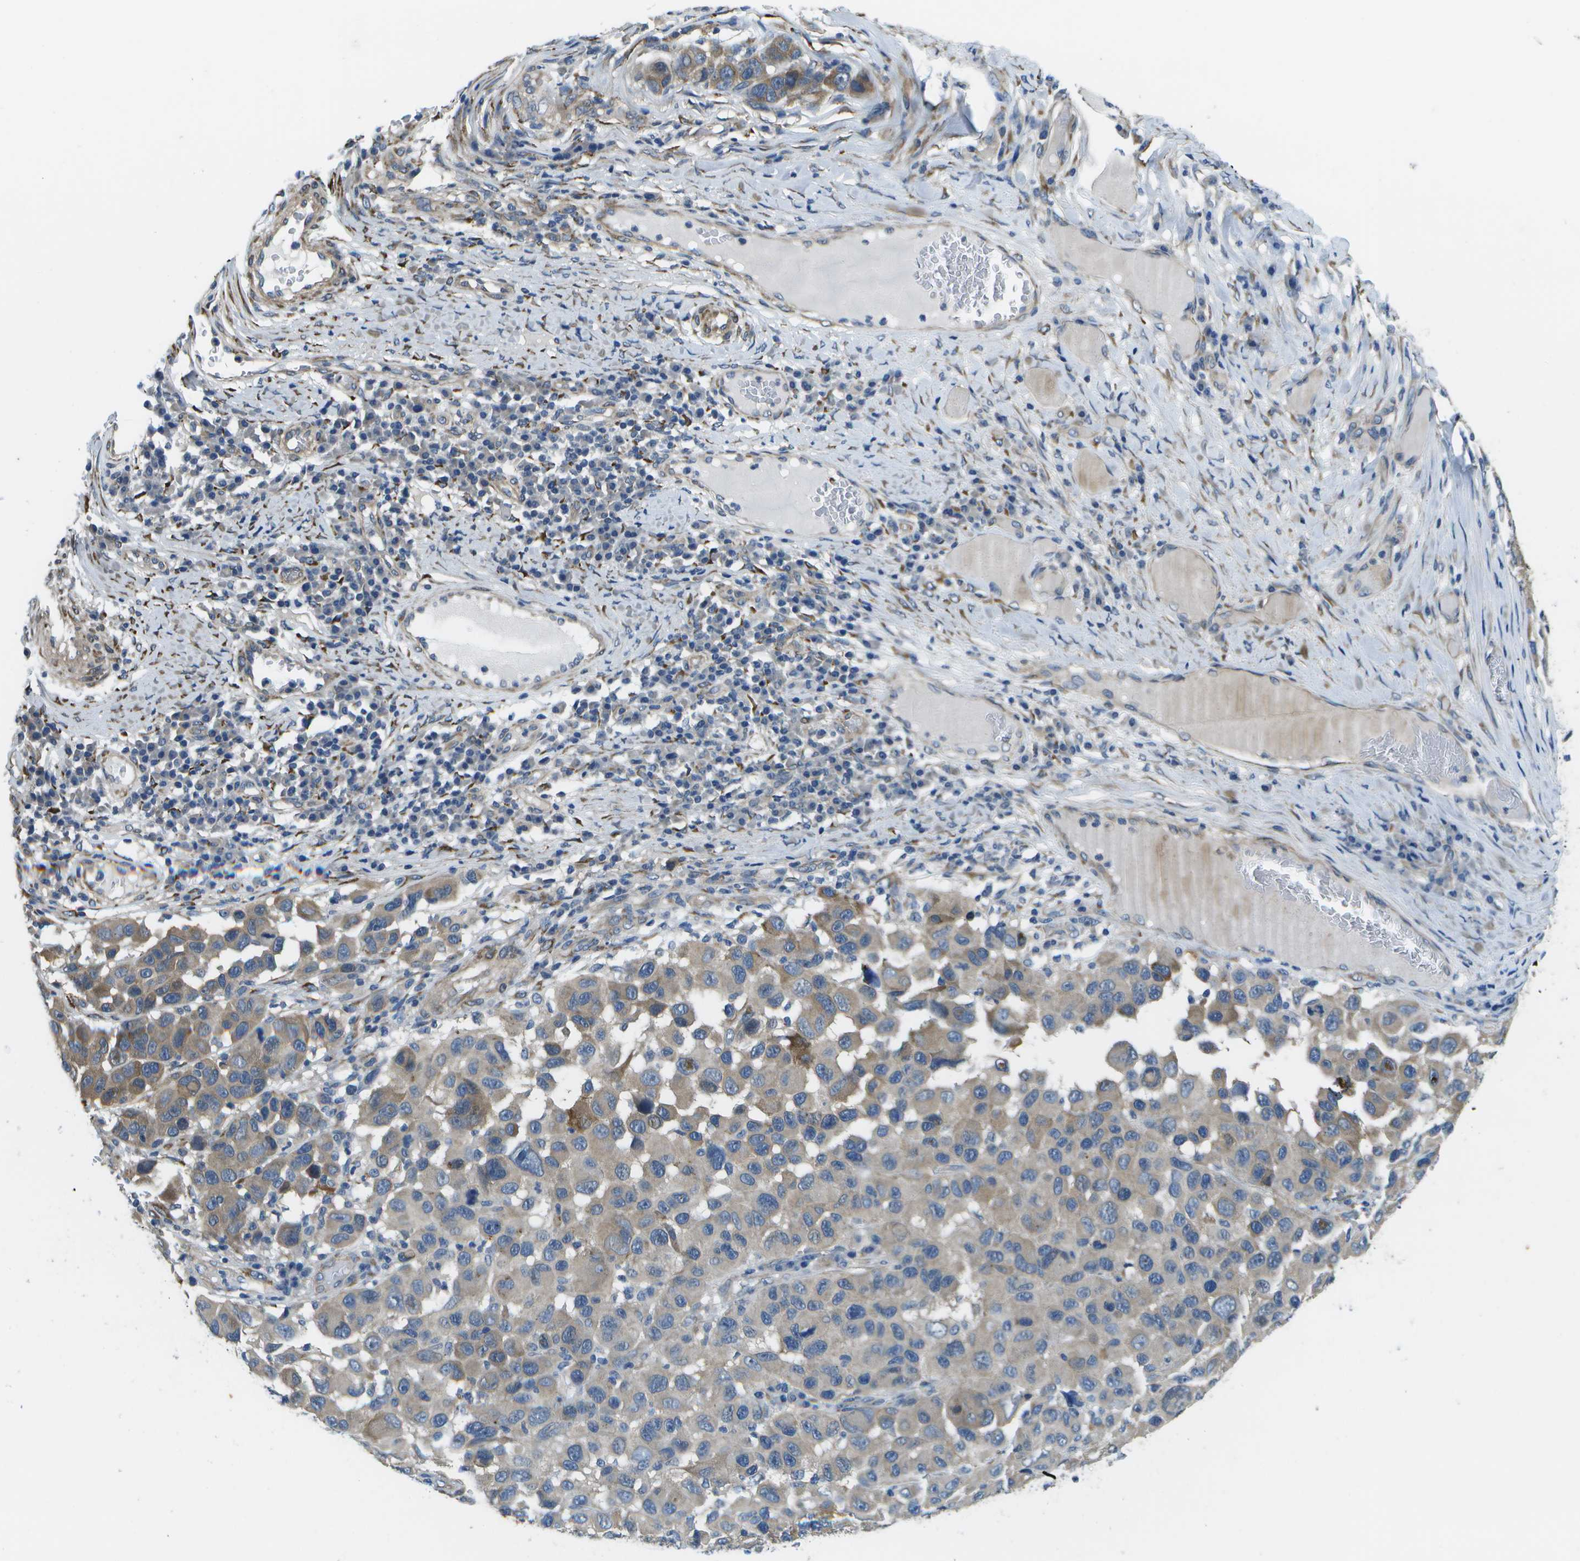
{"staining": {"intensity": "weak", "quantity": ">75%", "location": "cytoplasmic/membranous"}, "tissue": "melanoma", "cell_type": "Tumor cells", "image_type": "cancer", "snomed": [{"axis": "morphology", "description": "Malignant melanoma, NOS"}, {"axis": "topography", "description": "Skin"}], "caption": "Melanoma stained for a protein shows weak cytoplasmic/membranous positivity in tumor cells.", "gene": "P3H1", "patient": {"sex": "male", "age": 53}}